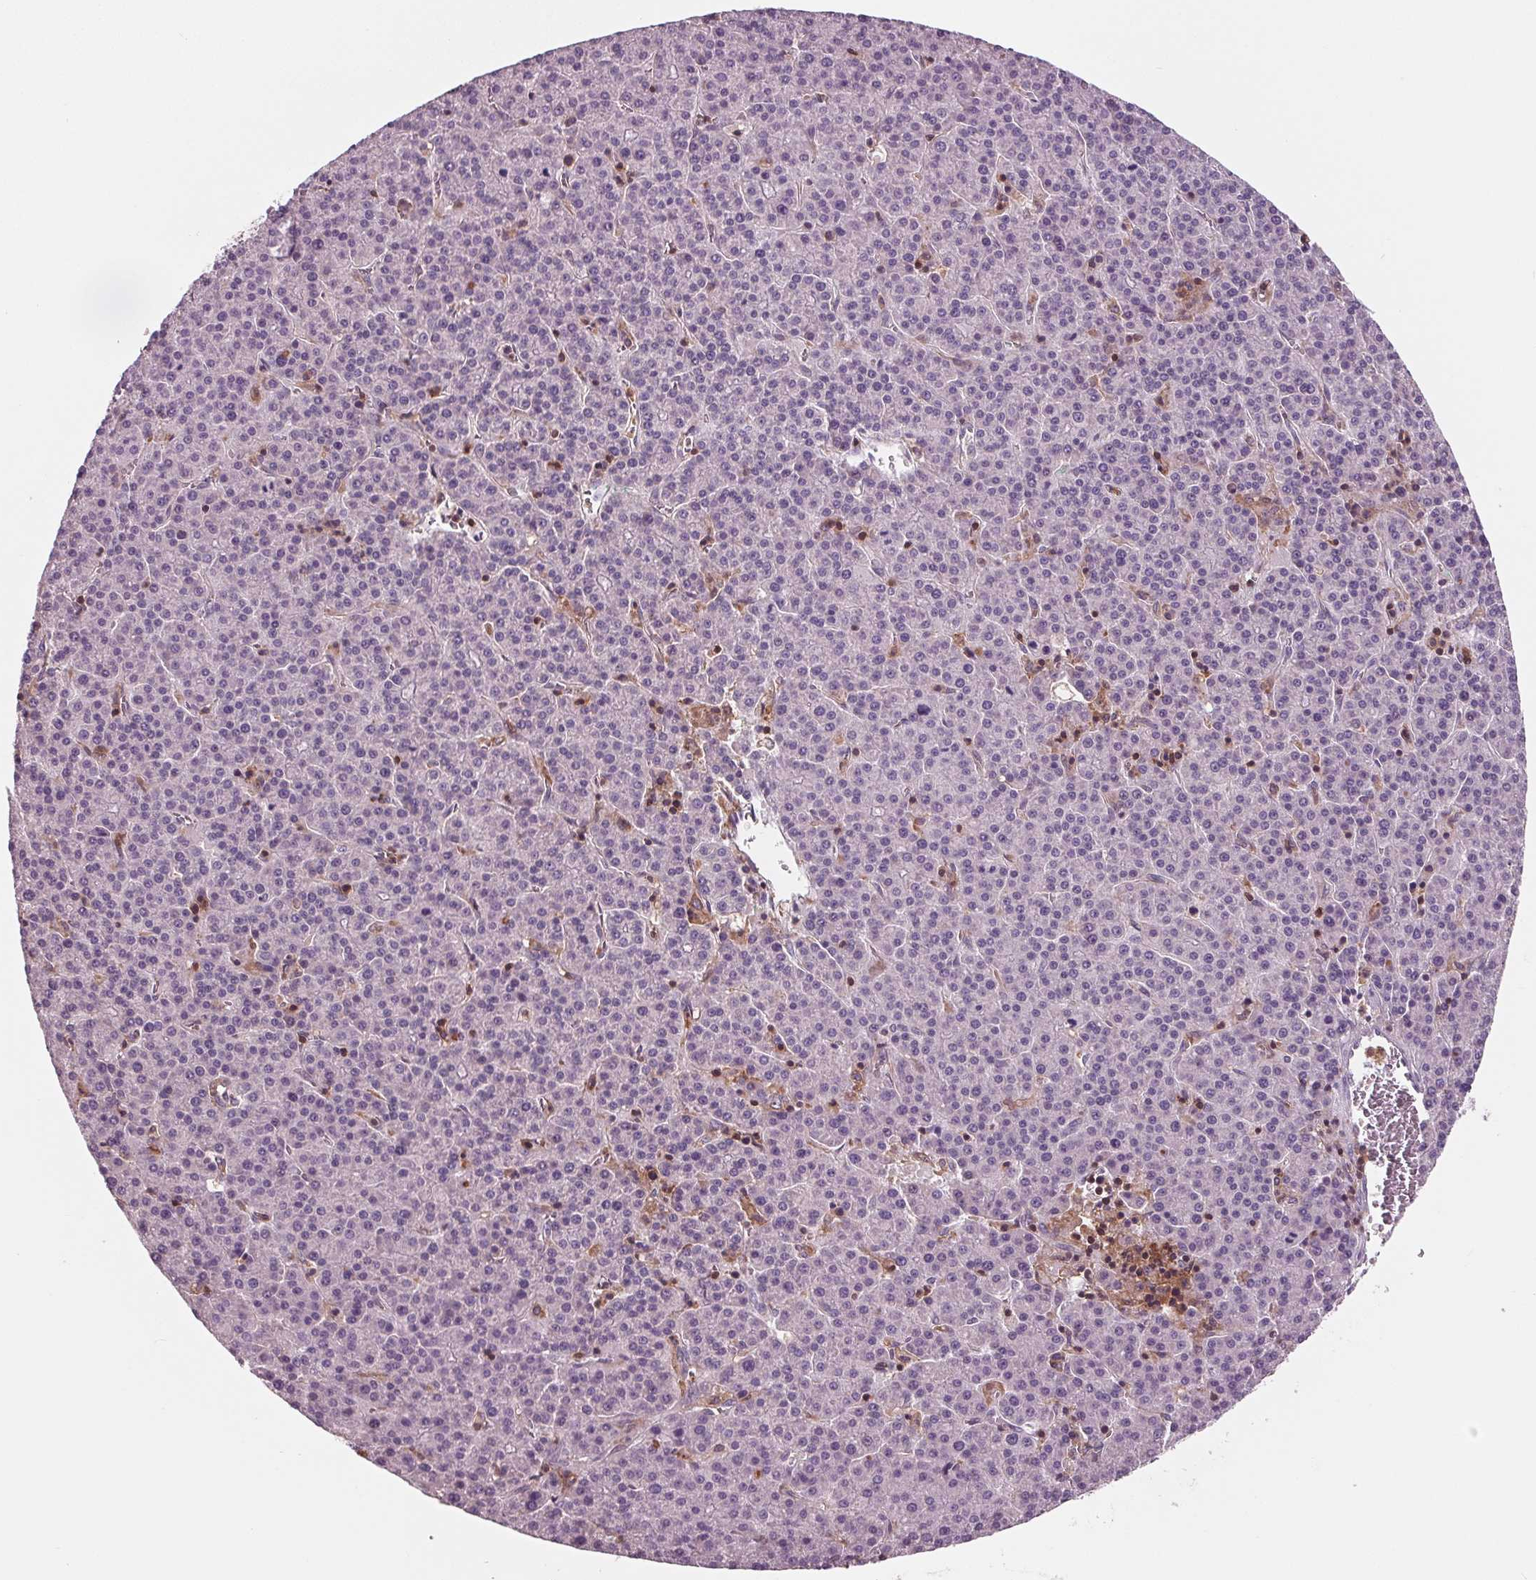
{"staining": {"intensity": "negative", "quantity": "none", "location": "none"}, "tissue": "liver cancer", "cell_type": "Tumor cells", "image_type": "cancer", "snomed": [{"axis": "morphology", "description": "Carcinoma, Hepatocellular, NOS"}, {"axis": "topography", "description": "Liver"}], "caption": "This is an immunohistochemistry image of liver hepatocellular carcinoma. There is no staining in tumor cells.", "gene": "ARHGAP25", "patient": {"sex": "female", "age": 58}}